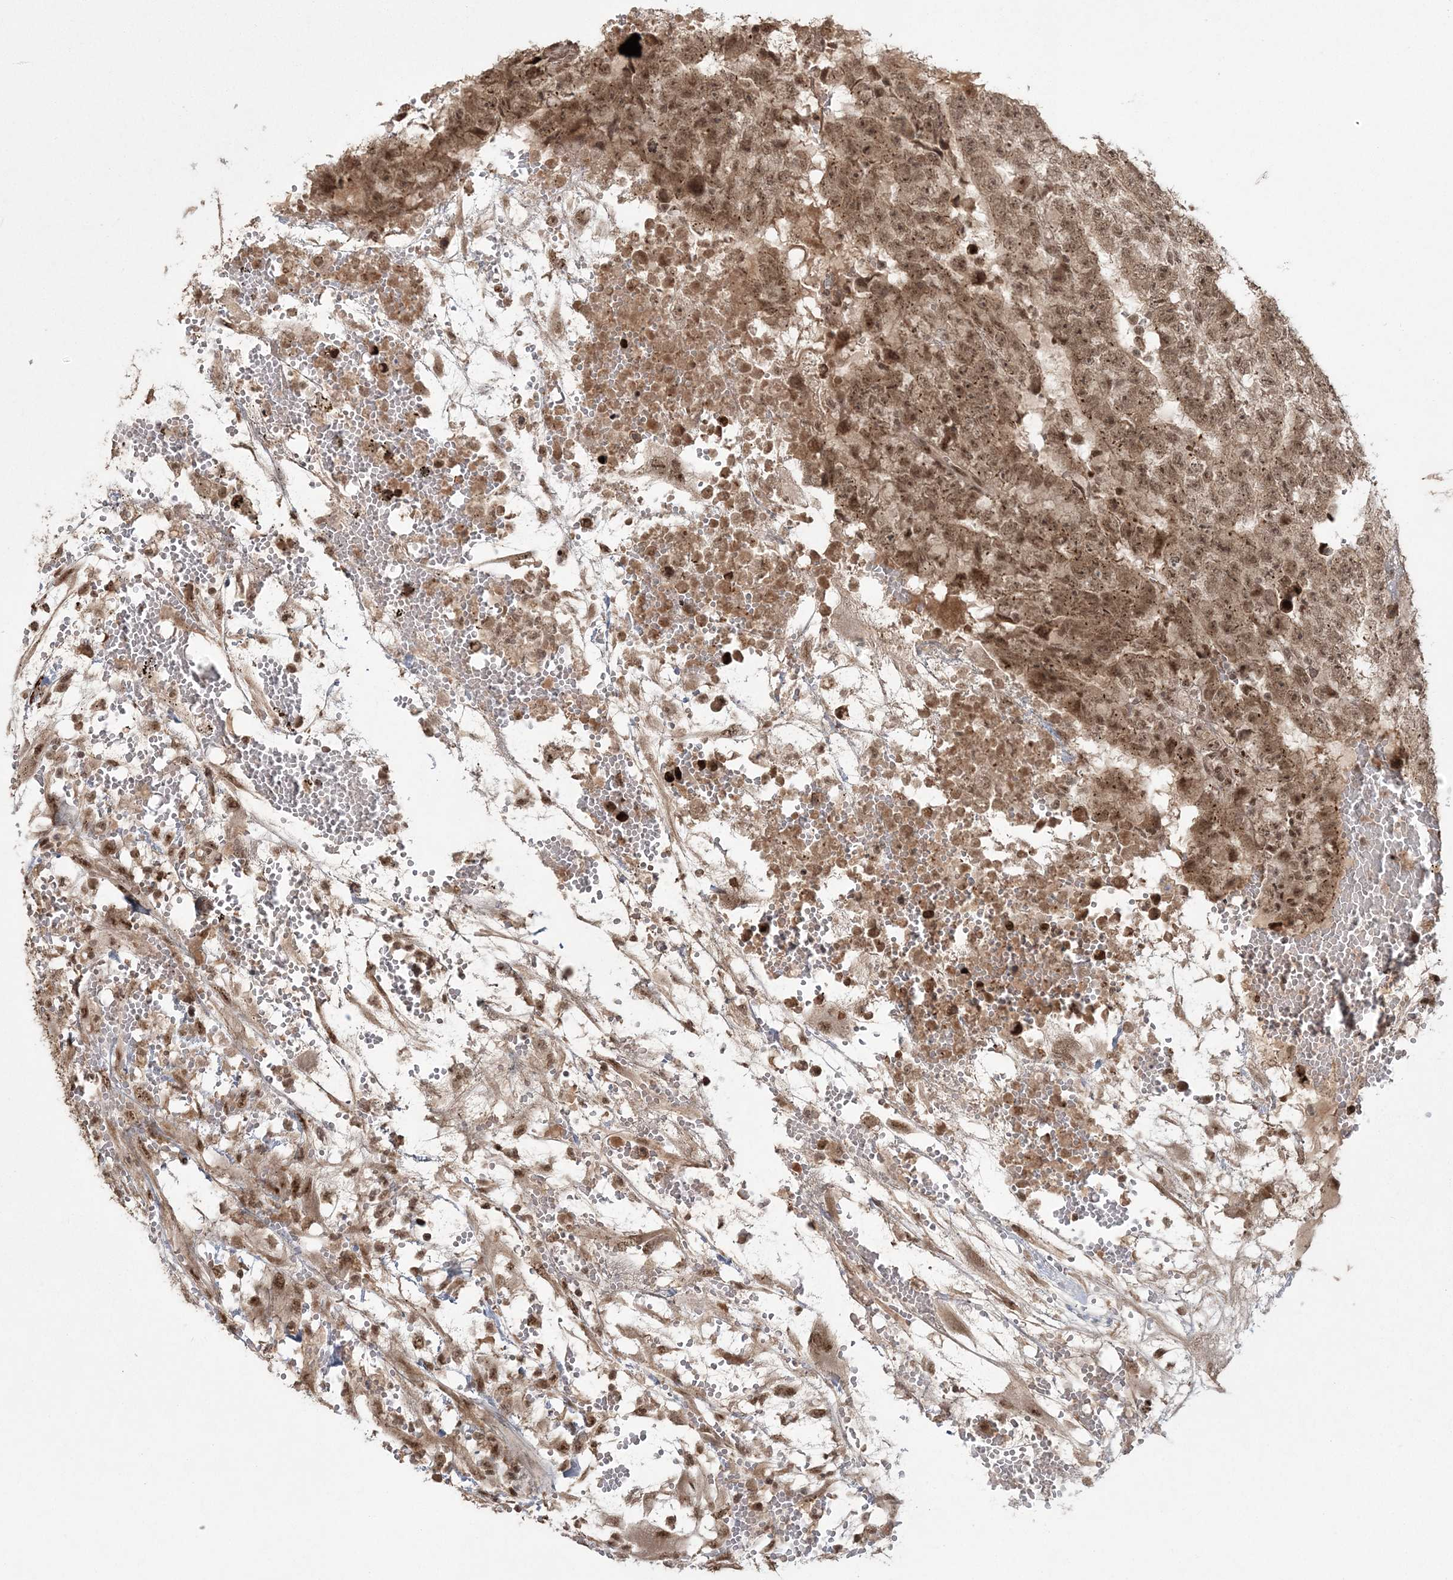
{"staining": {"intensity": "moderate", "quantity": ">75%", "location": "cytoplasmic/membranous,nuclear"}, "tissue": "testis cancer", "cell_type": "Tumor cells", "image_type": "cancer", "snomed": [{"axis": "morphology", "description": "Carcinoma, Embryonal, NOS"}, {"axis": "topography", "description": "Testis"}], "caption": "Immunohistochemistry (DAB (3,3'-diaminobenzidine)) staining of testis cancer shows moderate cytoplasmic/membranous and nuclear protein positivity in approximately >75% of tumor cells.", "gene": "EPB41L4A", "patient": {"sex": "male", "age": 25}}